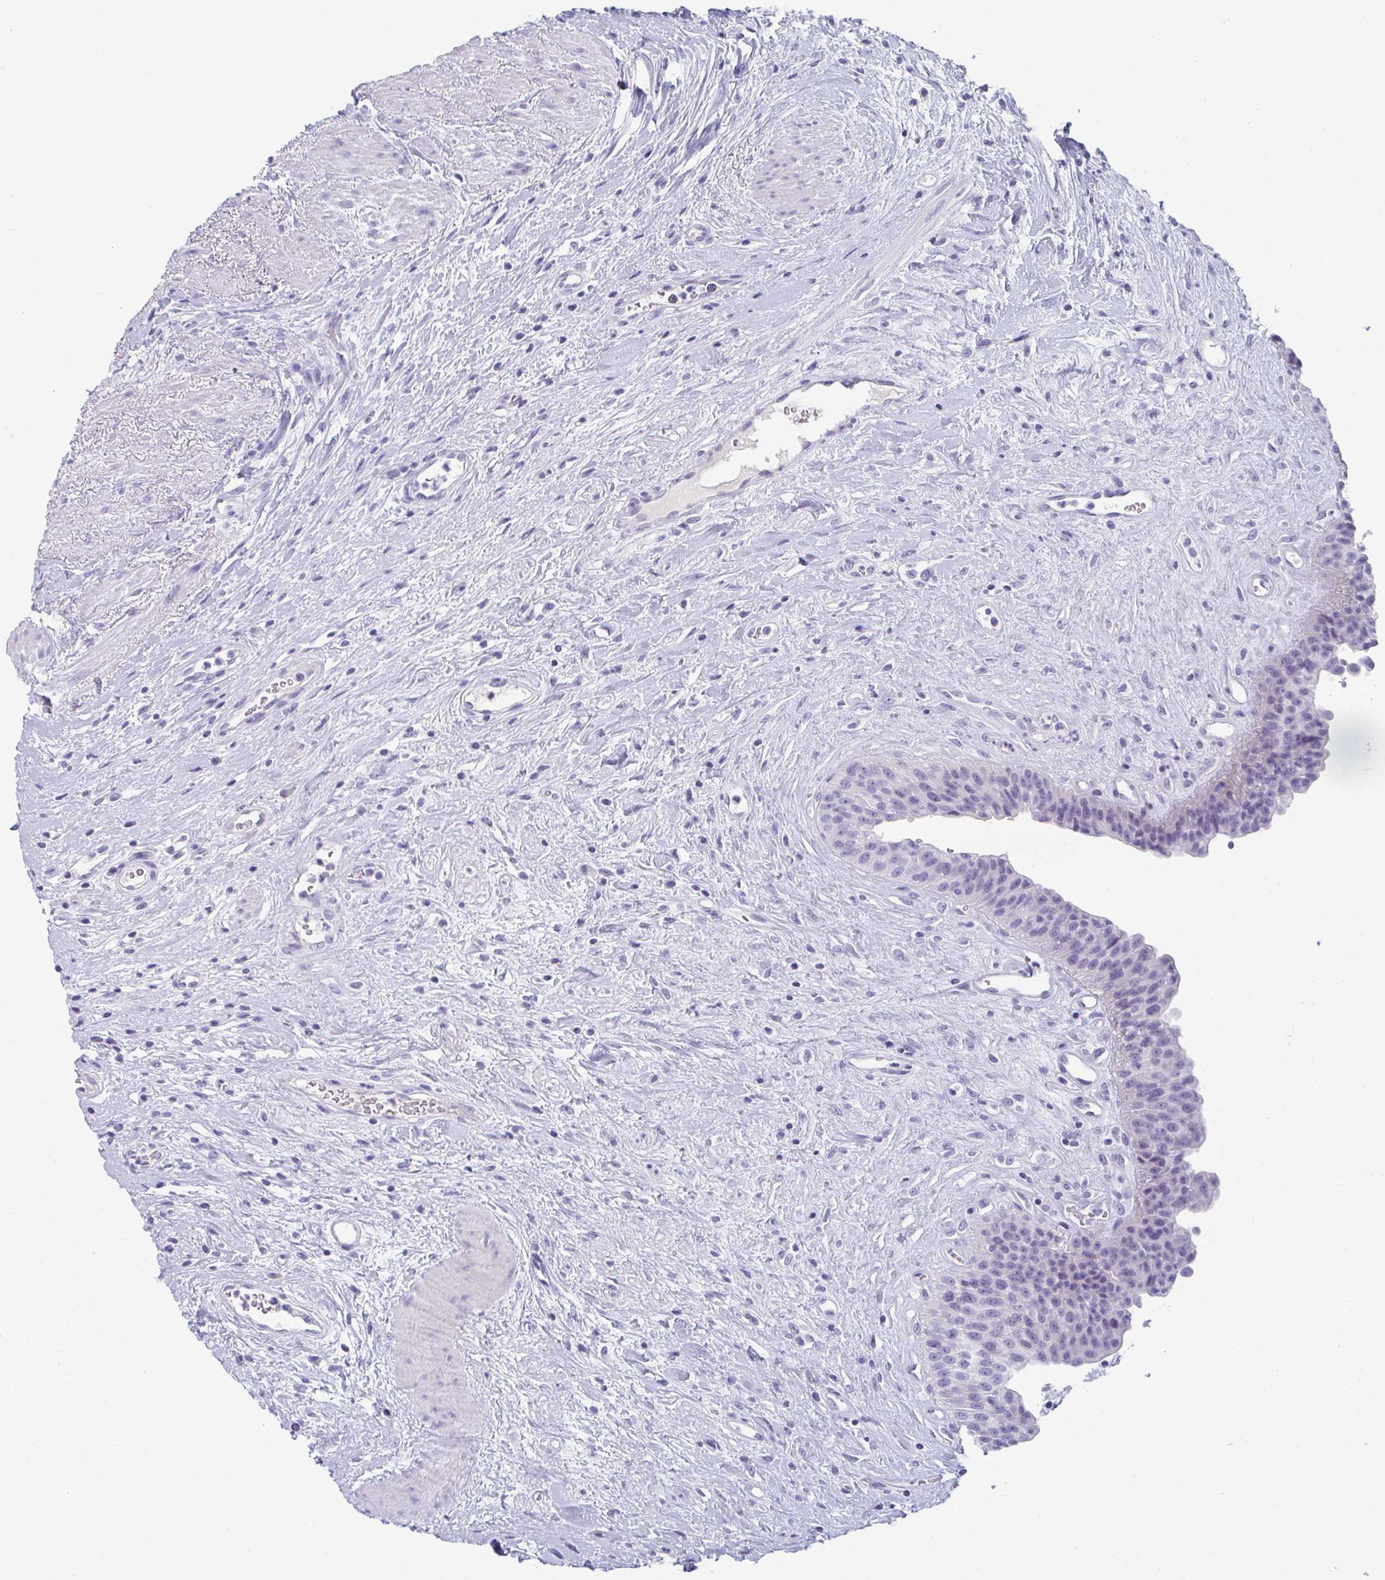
{"staining": {"intensity": "negative", "quantity": "none", "location": "none"}, "tissue": "urinary bladder", "cell_type": "Urothelial cells", "image_type": "normal", "snomed": [{"axis": "morphology", "description": "Normal tissue, NOS"}, {"axis": "topography", "description": "Urinary bladder"}], "caption": "IHC photomicrograph of unremarkable urinary bladder: urinary bladder stained with DAB shows no significant protein staining in urothelial cells.", "gene": "TTC30A", "patient": {"sex": "female", "age": 56}}